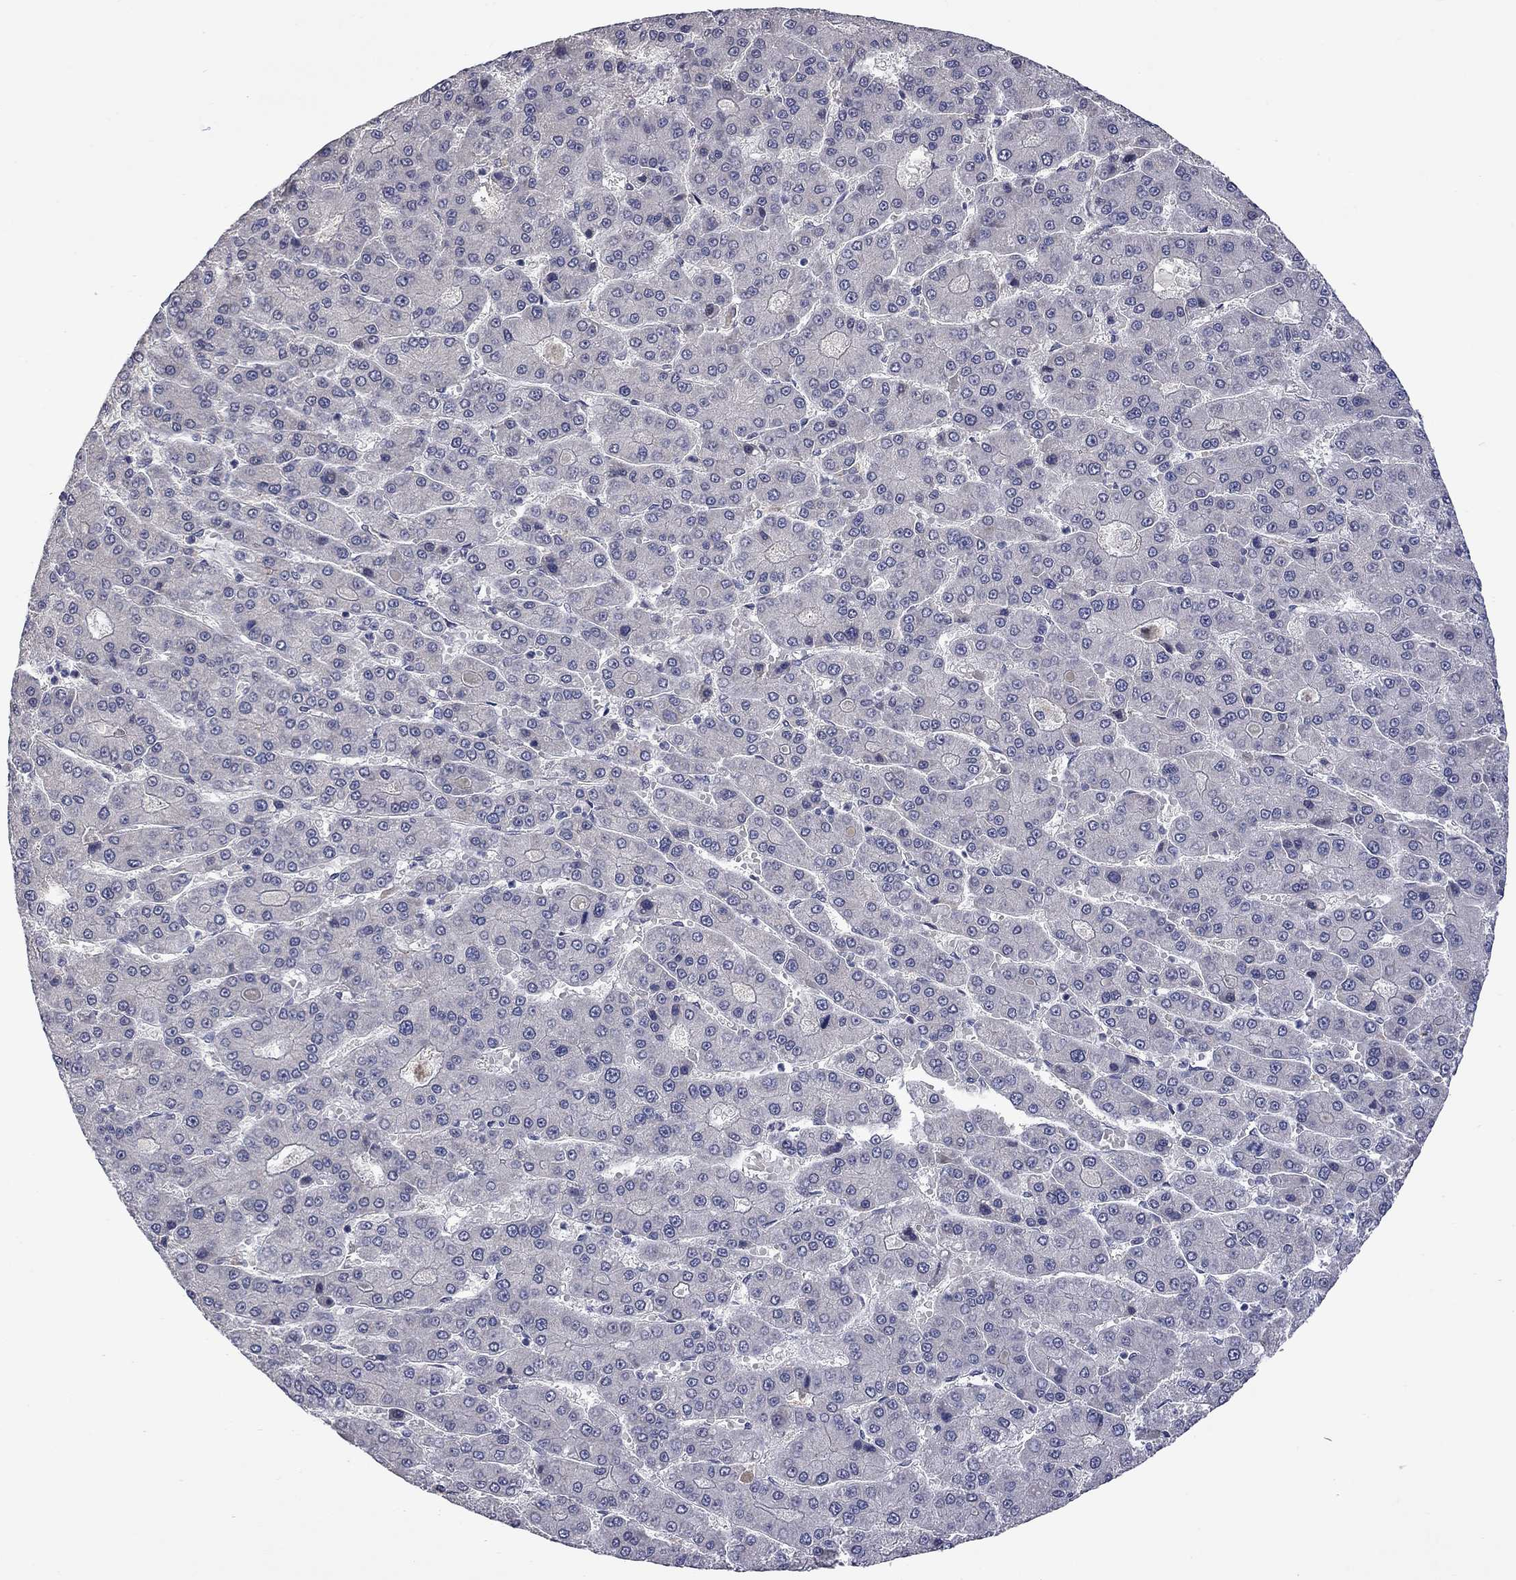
{"staining": {"intensity": "negative", "quantity": "none", "location": "none"}, "tissue": "liver cancer", "cell_type": "Tumor cells", "image_type": "cancer", "snomed": [{"axis": "morphology", "description": "Carcinoma, Hepatocellular, NOS"}, {"axis": "topography", "description": "Liver"}], "caption": "High power microscopy histopathology image of an IHC histopathology image of liver cancer (hepatocellular carcinoma), revealing no significant positivity in tumor cells.", "gene": "FABP12", "patient": {"sex": "male", "age": 70}}